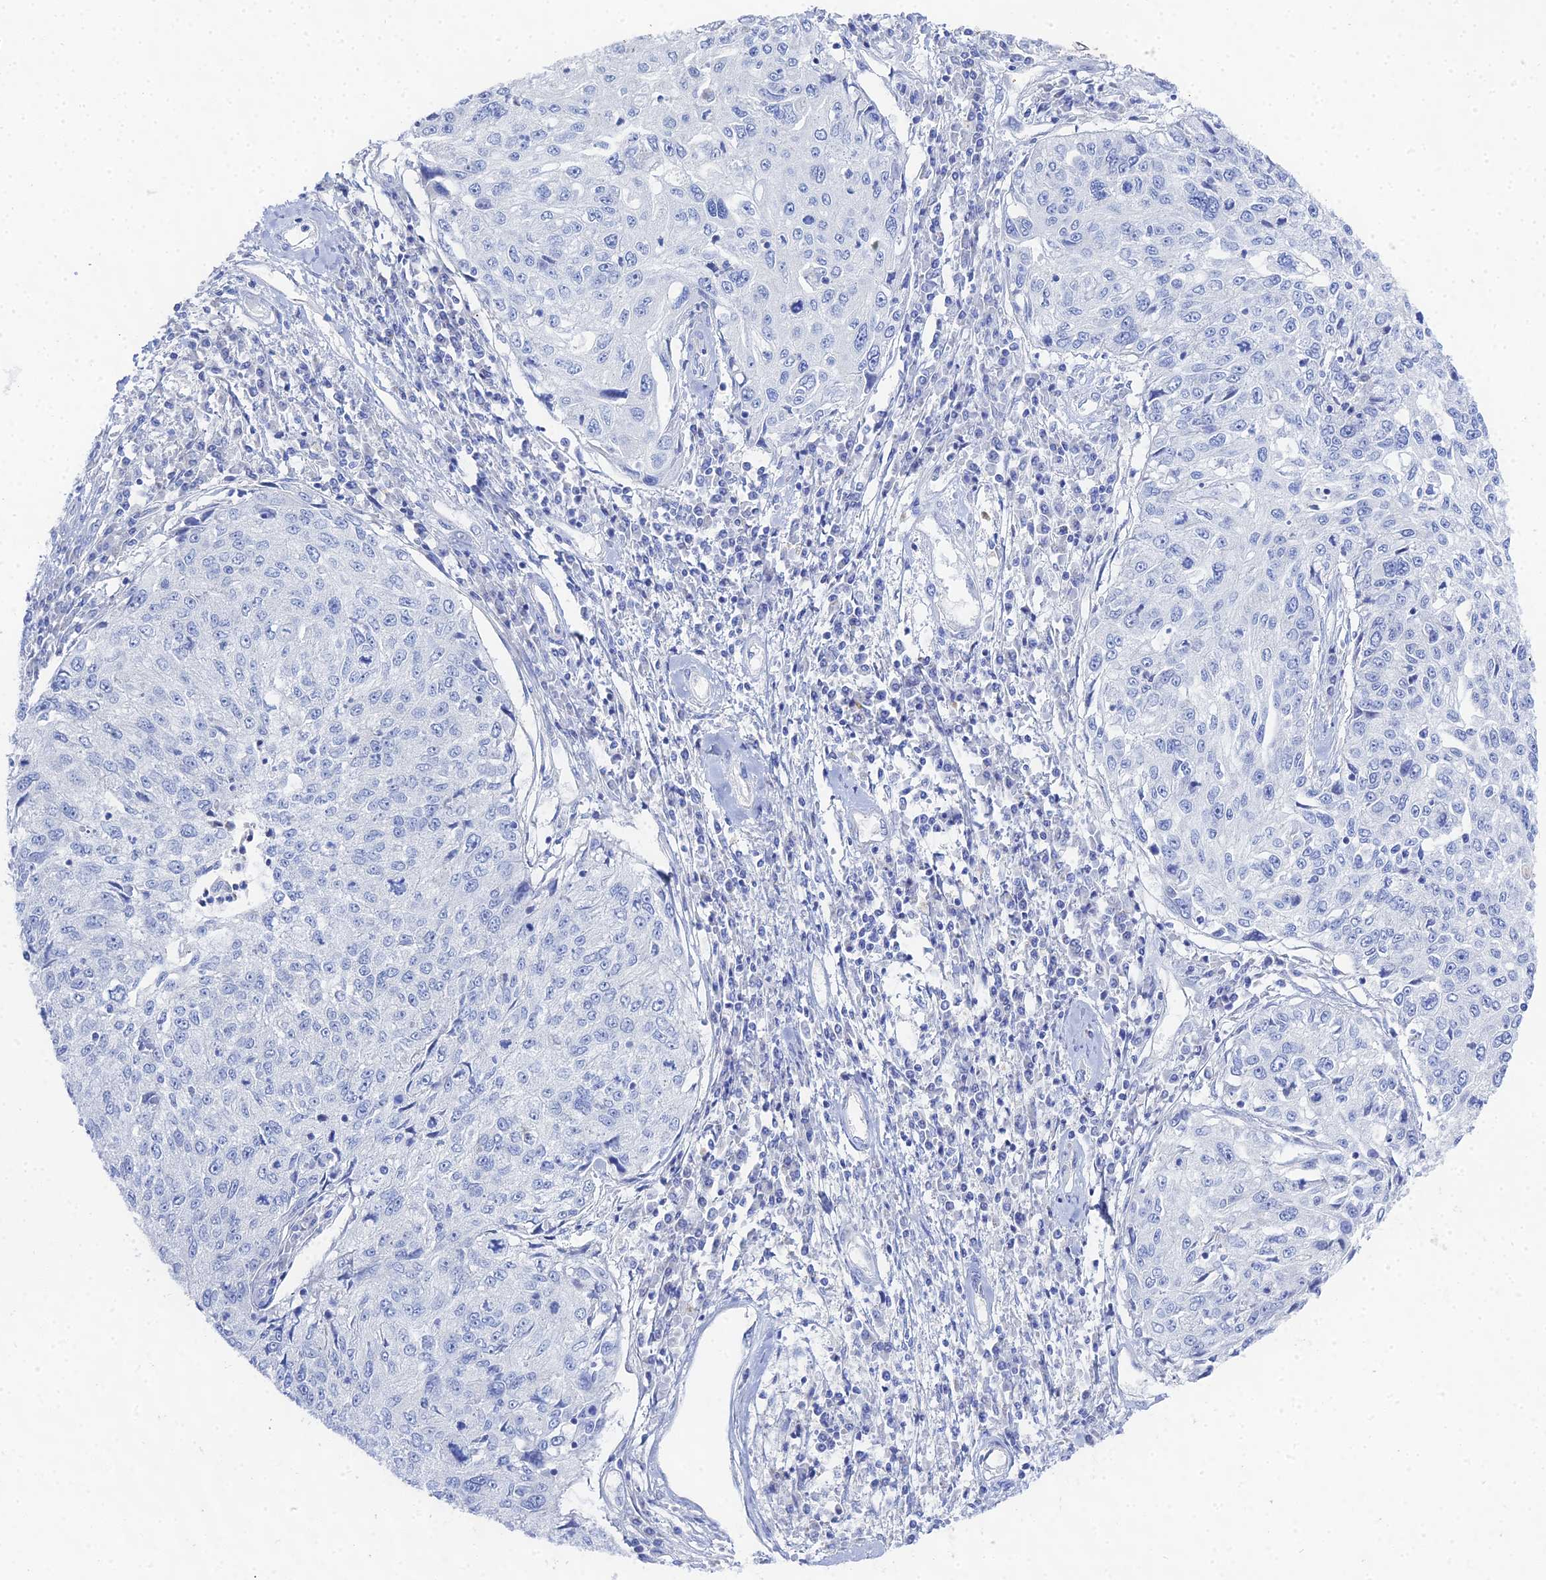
{"staining": {"intensity": "negative", "quantity": "none", "location": "none"}, "tissue": "cervical cancer", "cell_type": "Tumor cells", "image_type": "cancer", "snomed": [{"axis": "morphology", "description": "Squamous cell carcinoma, NOS"}, {"axis": "topography", "description": "Cervix"}], "caption": "Immunohistochemical staining of cervical cancer shows no significant expression in tumor cells. Nuclei are stained in blue.", "gene": "DHX34", "patient": {"sex": "female", "age": 57}}